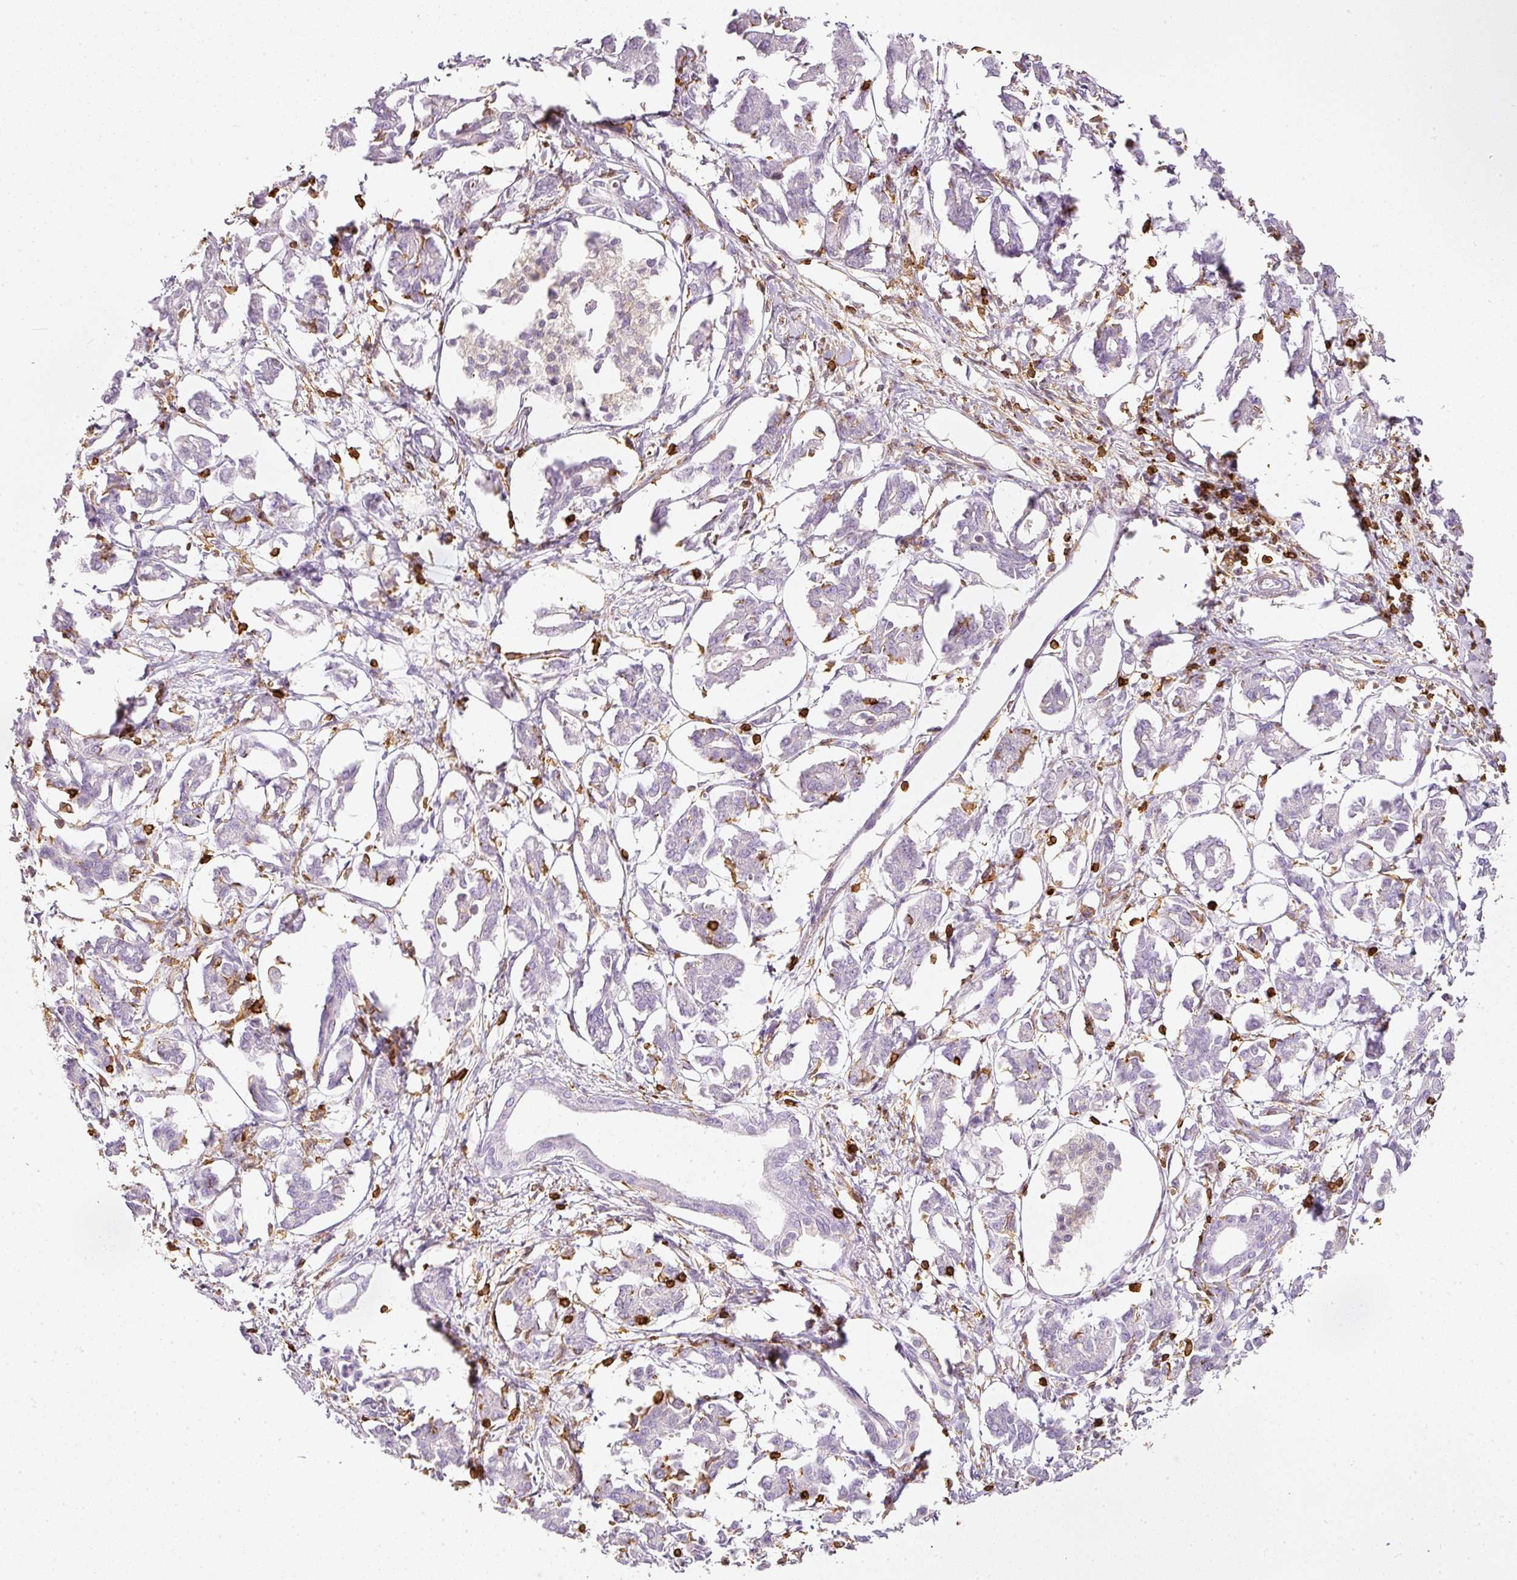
{"staining": {"intensity": "negative", "quantity": "none", "location": "none"}, "tissue": "pancreatic cancer", "cell_type": "Tumor cells", "image_type": "cancer", "snomed": [{"axis": "morphology", "description": "Adenocarcinoma, NOS"}, {"axis": "topography", "description": "Pancreas"}], "caption": "Immunohistochemistry (IHC) micrograph of neoplastic tissue: human pancreatic cancer (adenocarcinoma) stained with DAB (3,3'-diaminobenzidine) exhibits no significant protein positivity in tumor cells. Nuclei are stained in blue.", "gene": "EVL", "patient": {"sex": "male", "age": 61}}